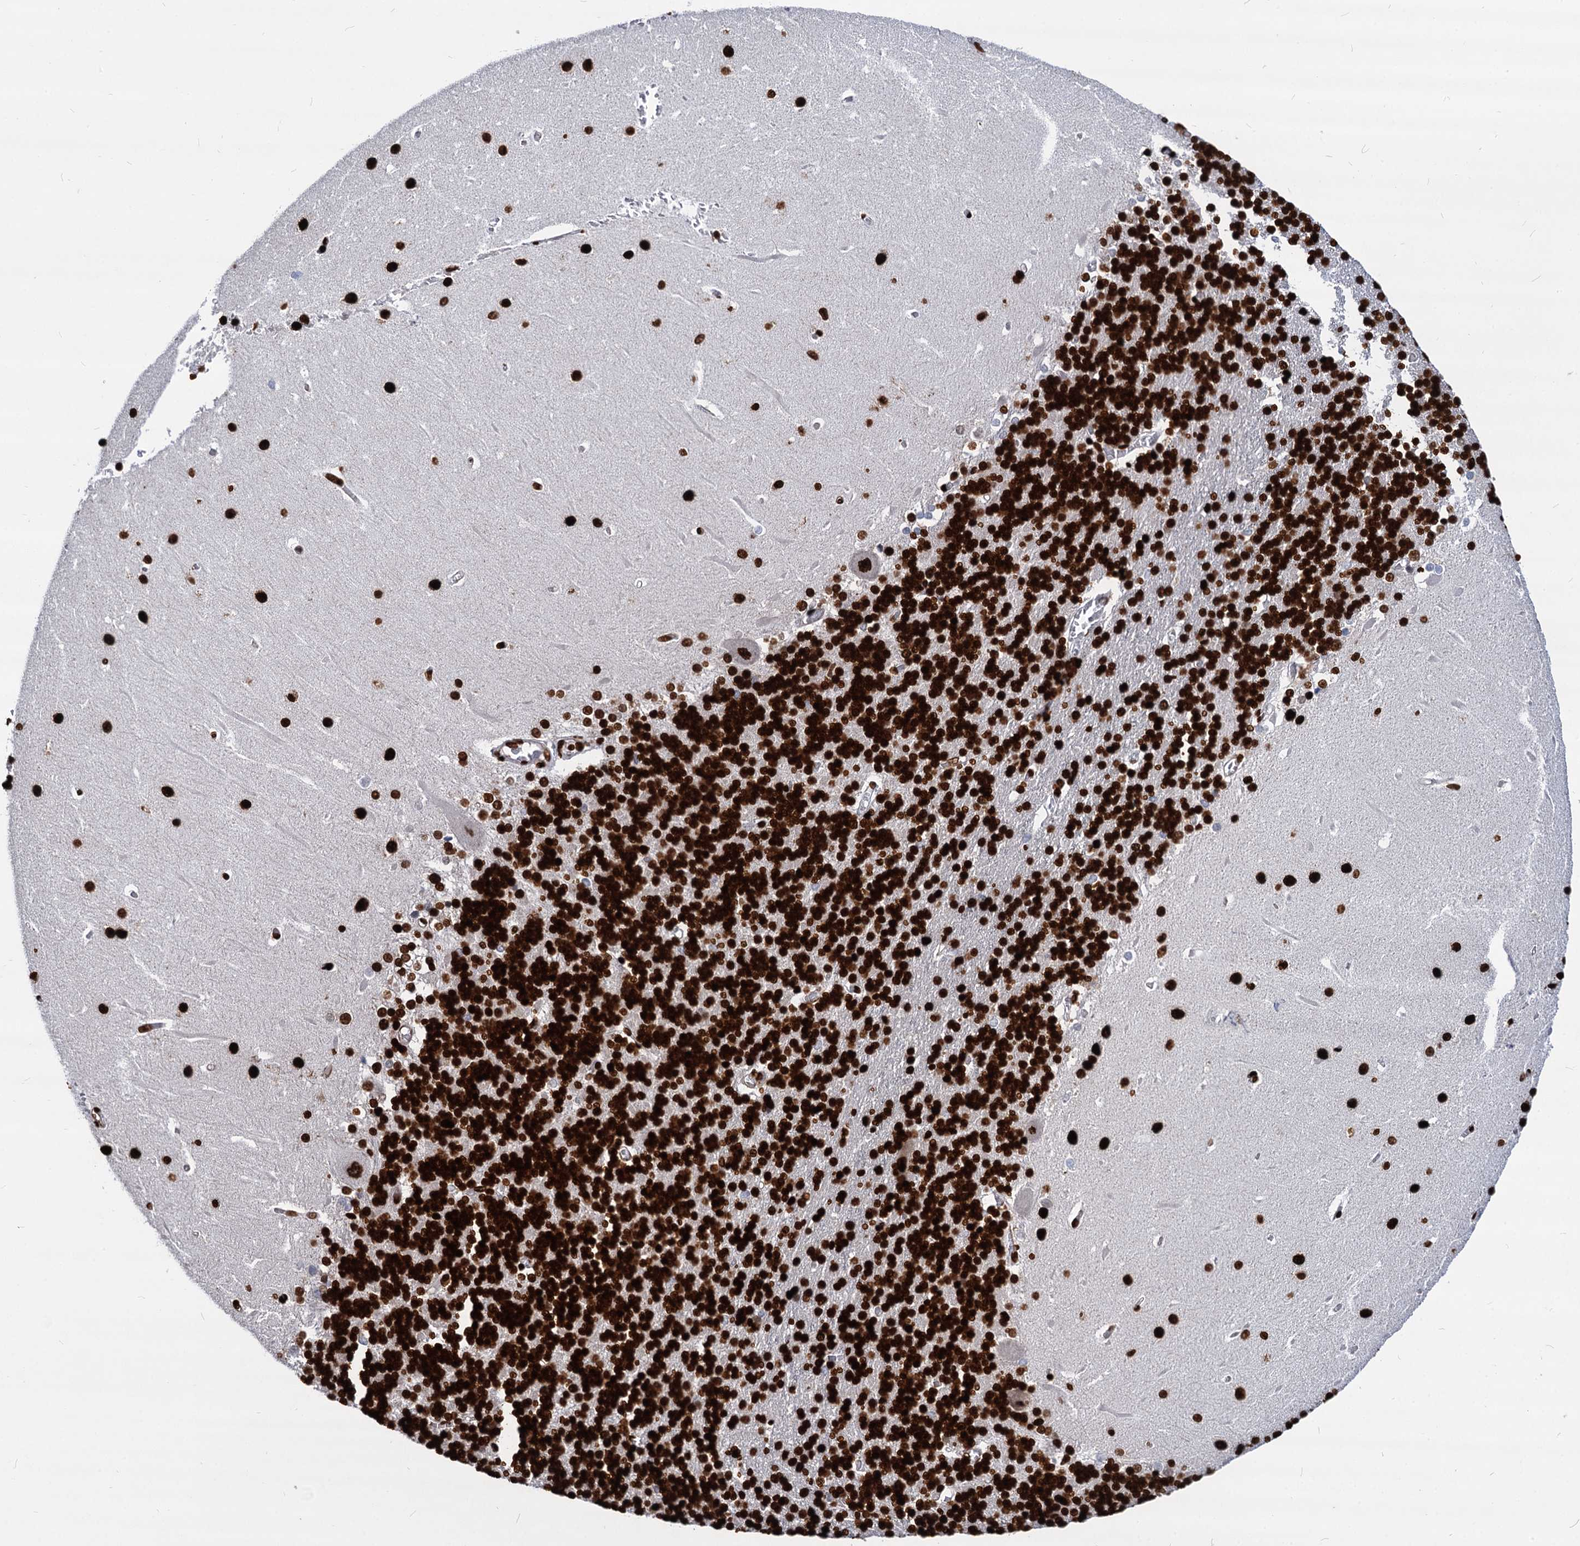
{"staining": {"intensity": "strong", "quantity": "25%-75%", "location": "nuclear"}, "tissue": "cerebellum", "cell_type": "Cells in granular layer", "image_type": "normal", "snomed": [{"axis": "morphology", "description": "Normal tissue, NOS"}, {"axis": "topography", "description": "Cerebellum"}], "caption": "High-power microscopy captured an immunohistochemistry micrograph of unremarkable cerebellum, revealing strong nuclear staining in approximately 25%-75% of cells in granular layer.", "gene": "MECP2", "patient": {"sex": "male", "age": 37}}